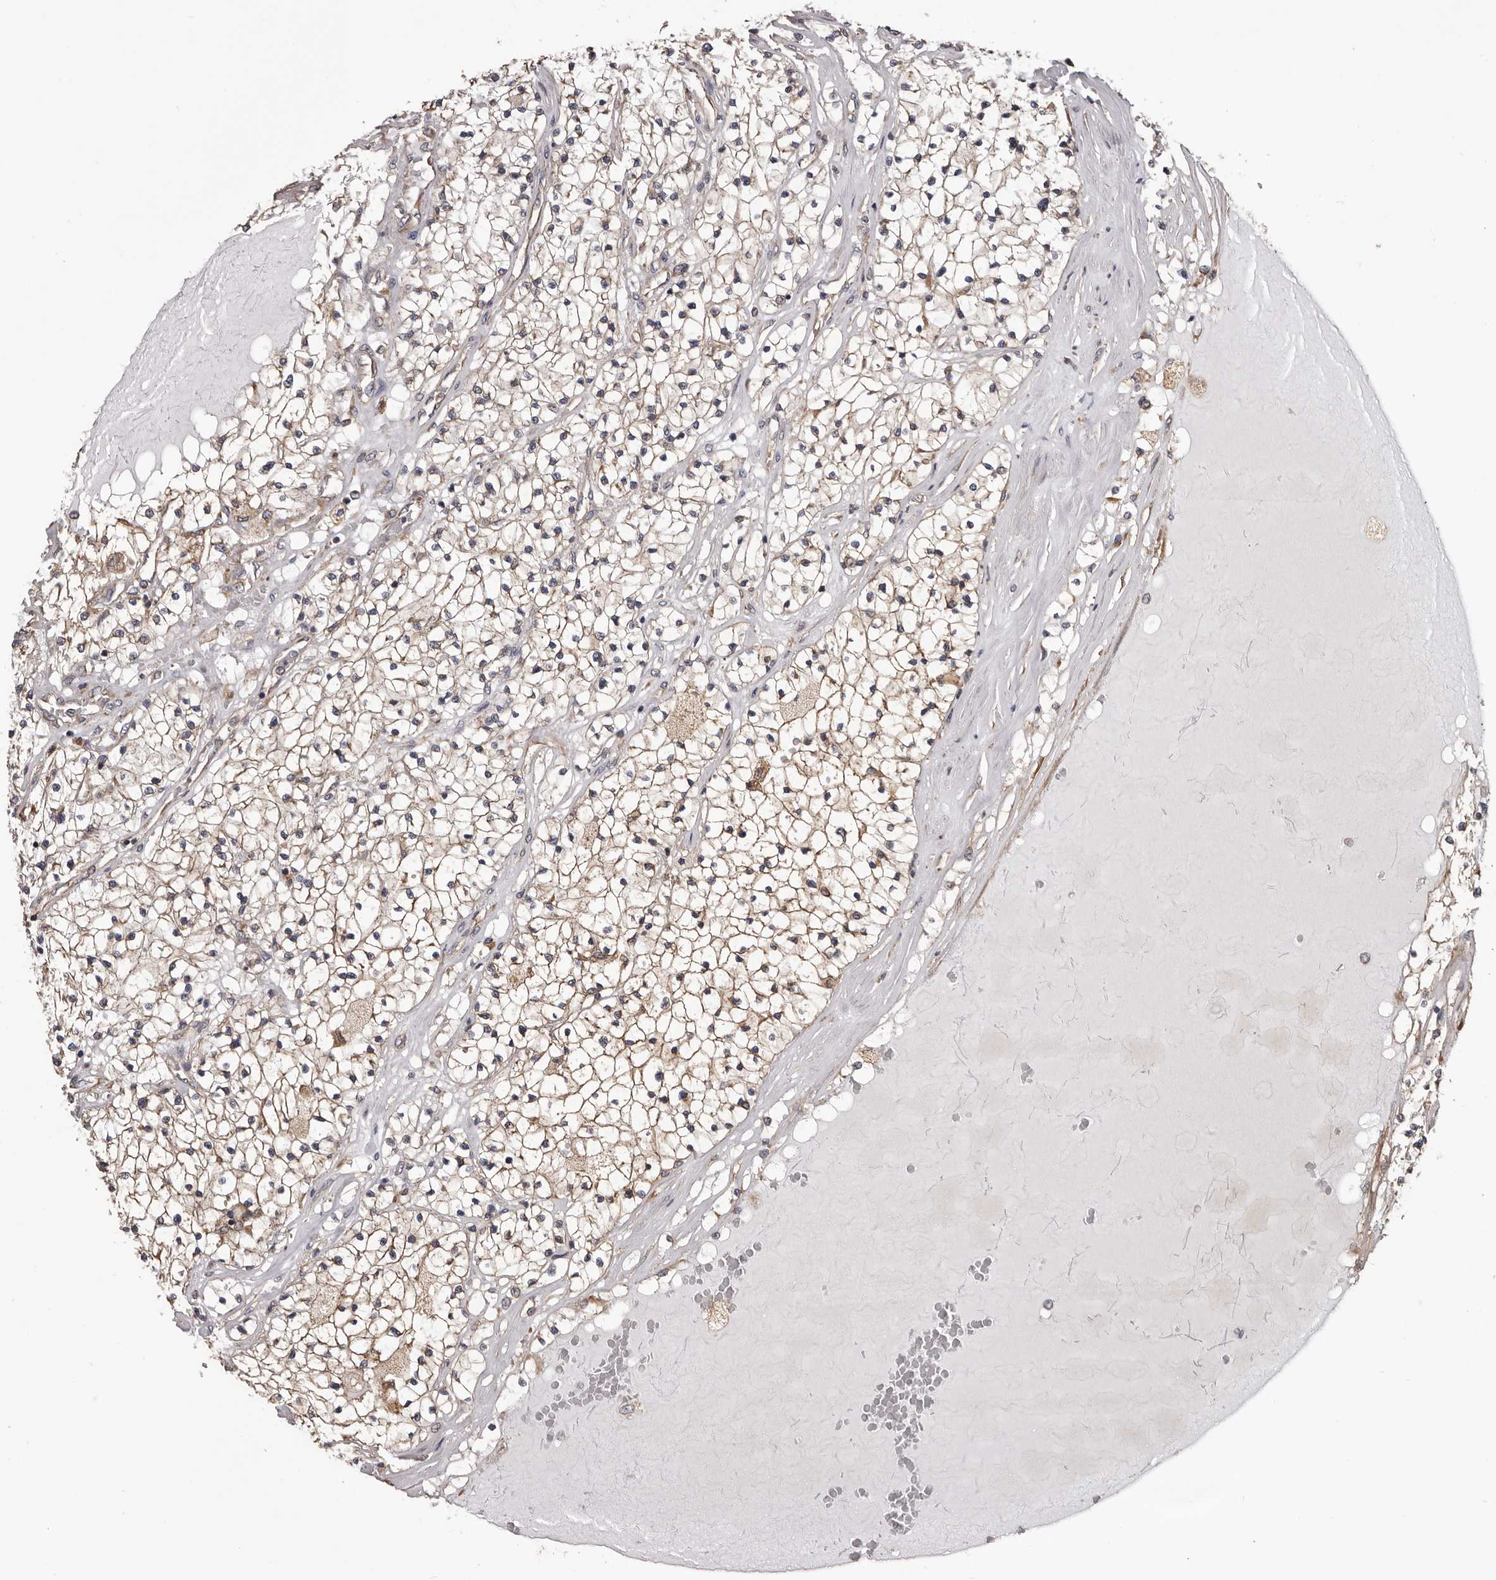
{"staining": {"intensity": "weak", "quantity": "25%-75%", "location": "cytoplasmic/membranous"}, "tissue": "renal cancer", "cell_type": "Tumor cells", "image_type": "cancer", "snomed": [{"axis": "morphology", "description": "Normal tissue, NOS"}, {"axis": "morphology", "description": "Adenocarcinoma, NOS"}, {"axis": "topography", "description": "Kidney"}], "caption": "A histopathology image of human renal cancer (adenocarcinoma) stained for a protein displays weak cytoplasmic/membranous brown staining in tumor cells.", "gene": "CEP104", "patient": {"sex": "male", "age": 68}}